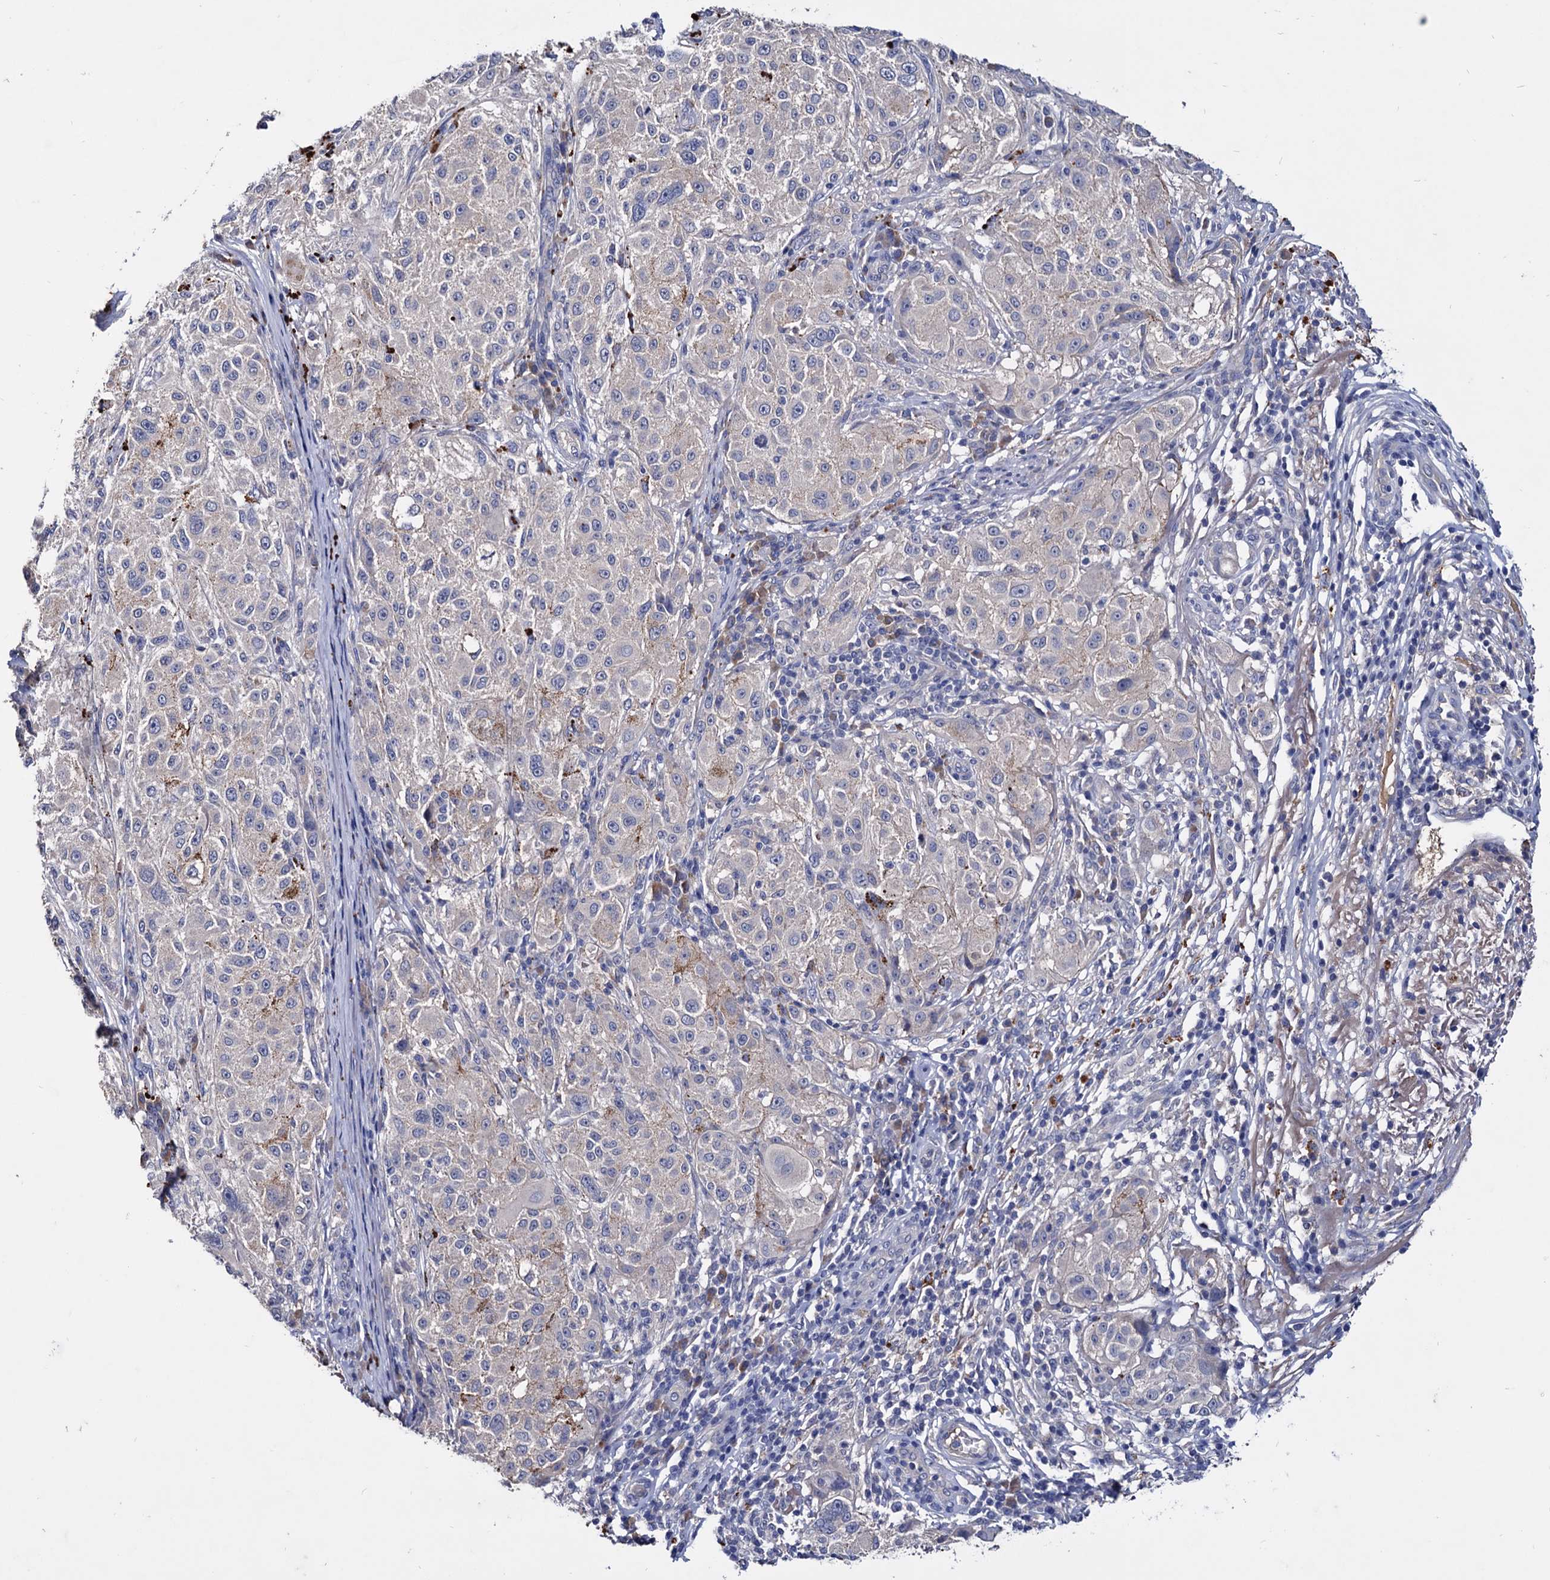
{"staining": {"intensity": "negative", "quantity": "none", "location": "none"}, "tissue": "melanoma", "cell_type": "Tumor cells", "image_type": "cancer", "snomed": [{"axis": "morphology", "description": "Necrosis, NOS"}, {"axis": "morphology", "description": "Malignant melanoma, NOS"}, {"axis": "topography", "description": "Skin"}], "caption": "Malignant melanoma was stained to show a protein in brown. There is no significant positivity in tumor cells.", "gene": "NPAS4", "patient": {"sex": "female", "age": 87}}